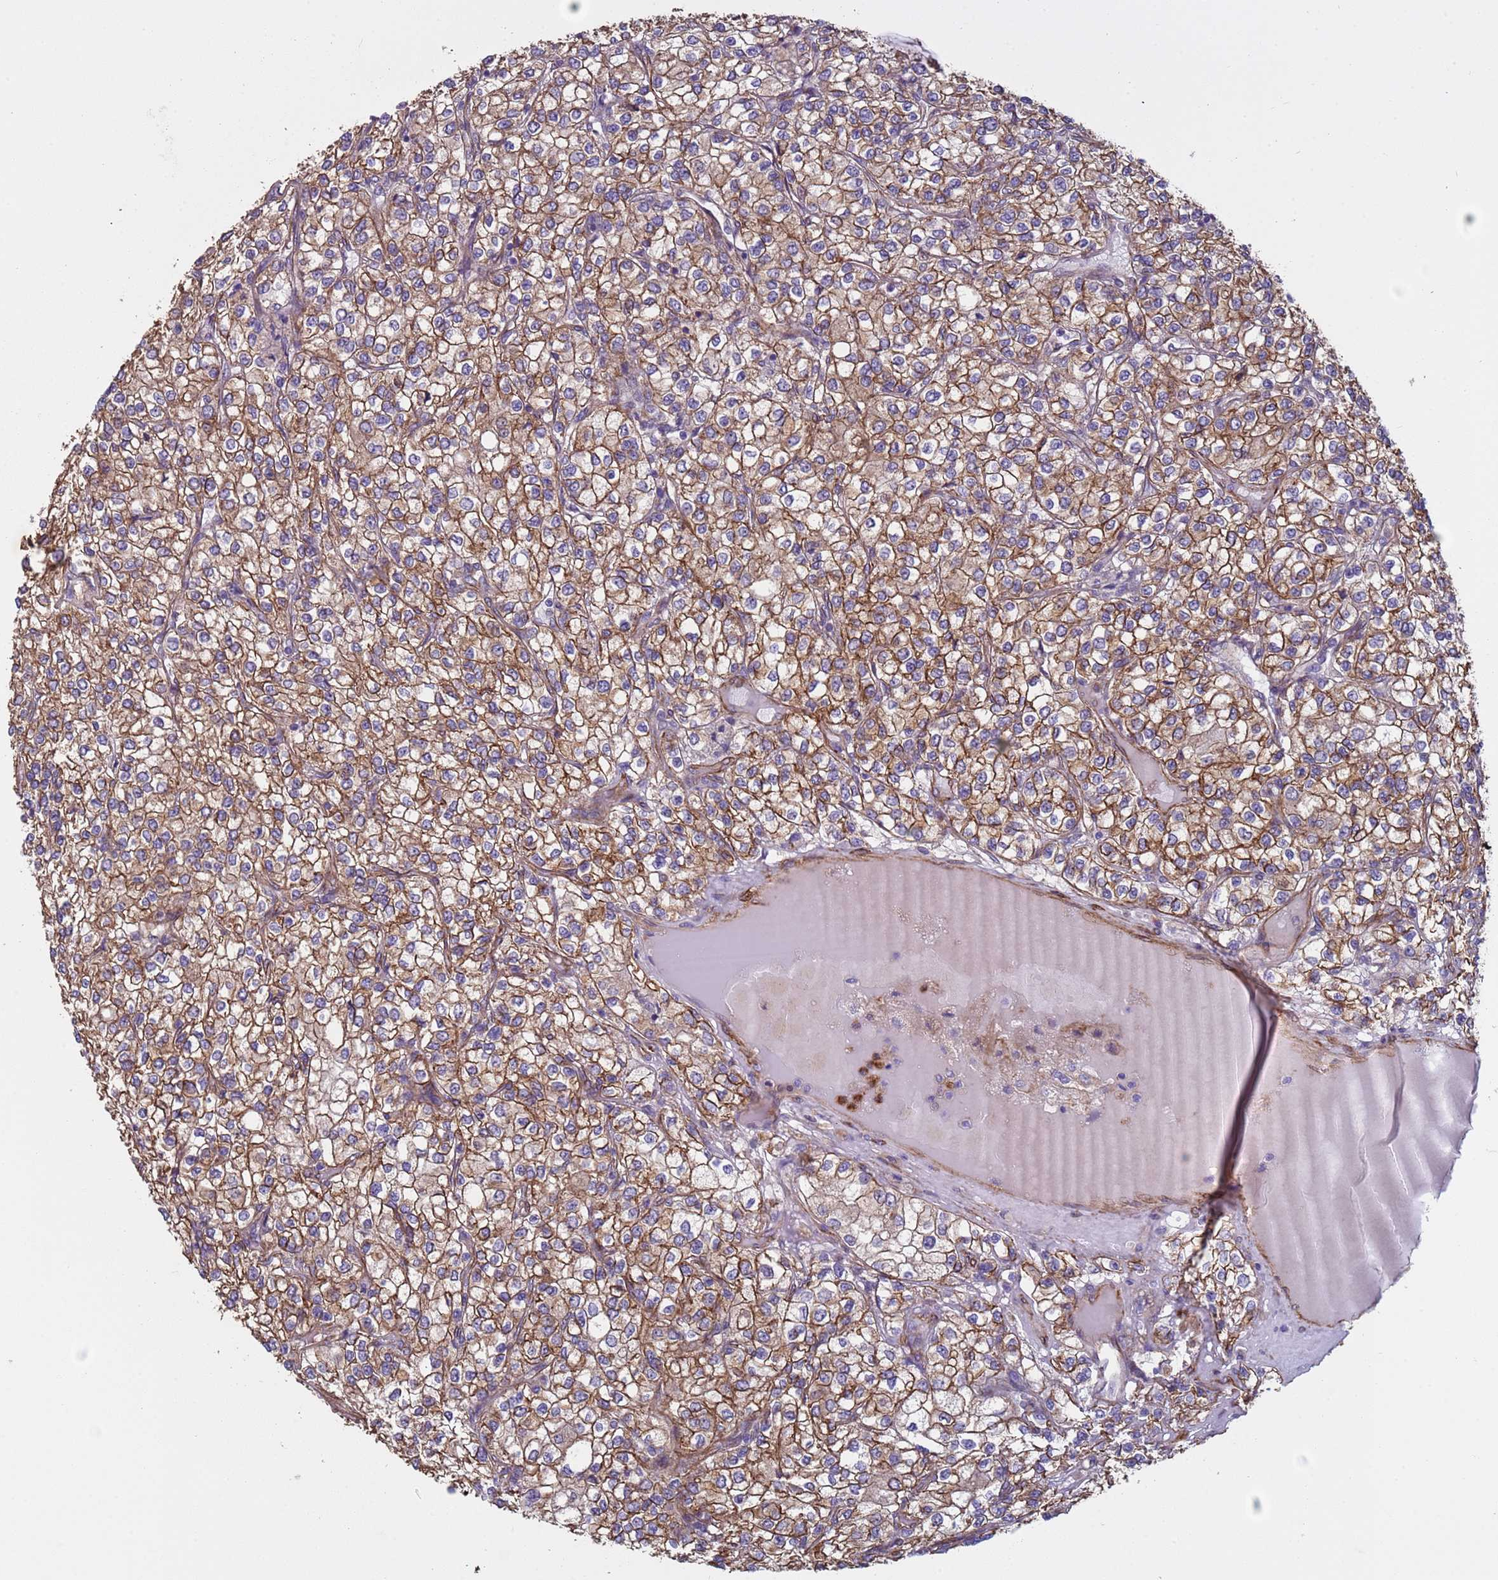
{"staining": {"intensity": "moderate", "quantity": ">75%", "location": "cytoplasmic/membranous"}, "tissue": "renal cancer", "cell_type": "Tumor cells", "image_type": "cancer", "snomed": [{"axis": "morphology", "description": "Adenocarcinoma, NOS"}, {"axis": "topography", "description": "Kidney"}], "caption": "Protein analysis of renal cancer tissue shows moderate cytoplasmic/membranous positivity in about >75% of tumor cells.", "gene": "GASK1A", "patient": {"sex": "male", "age": 80}}